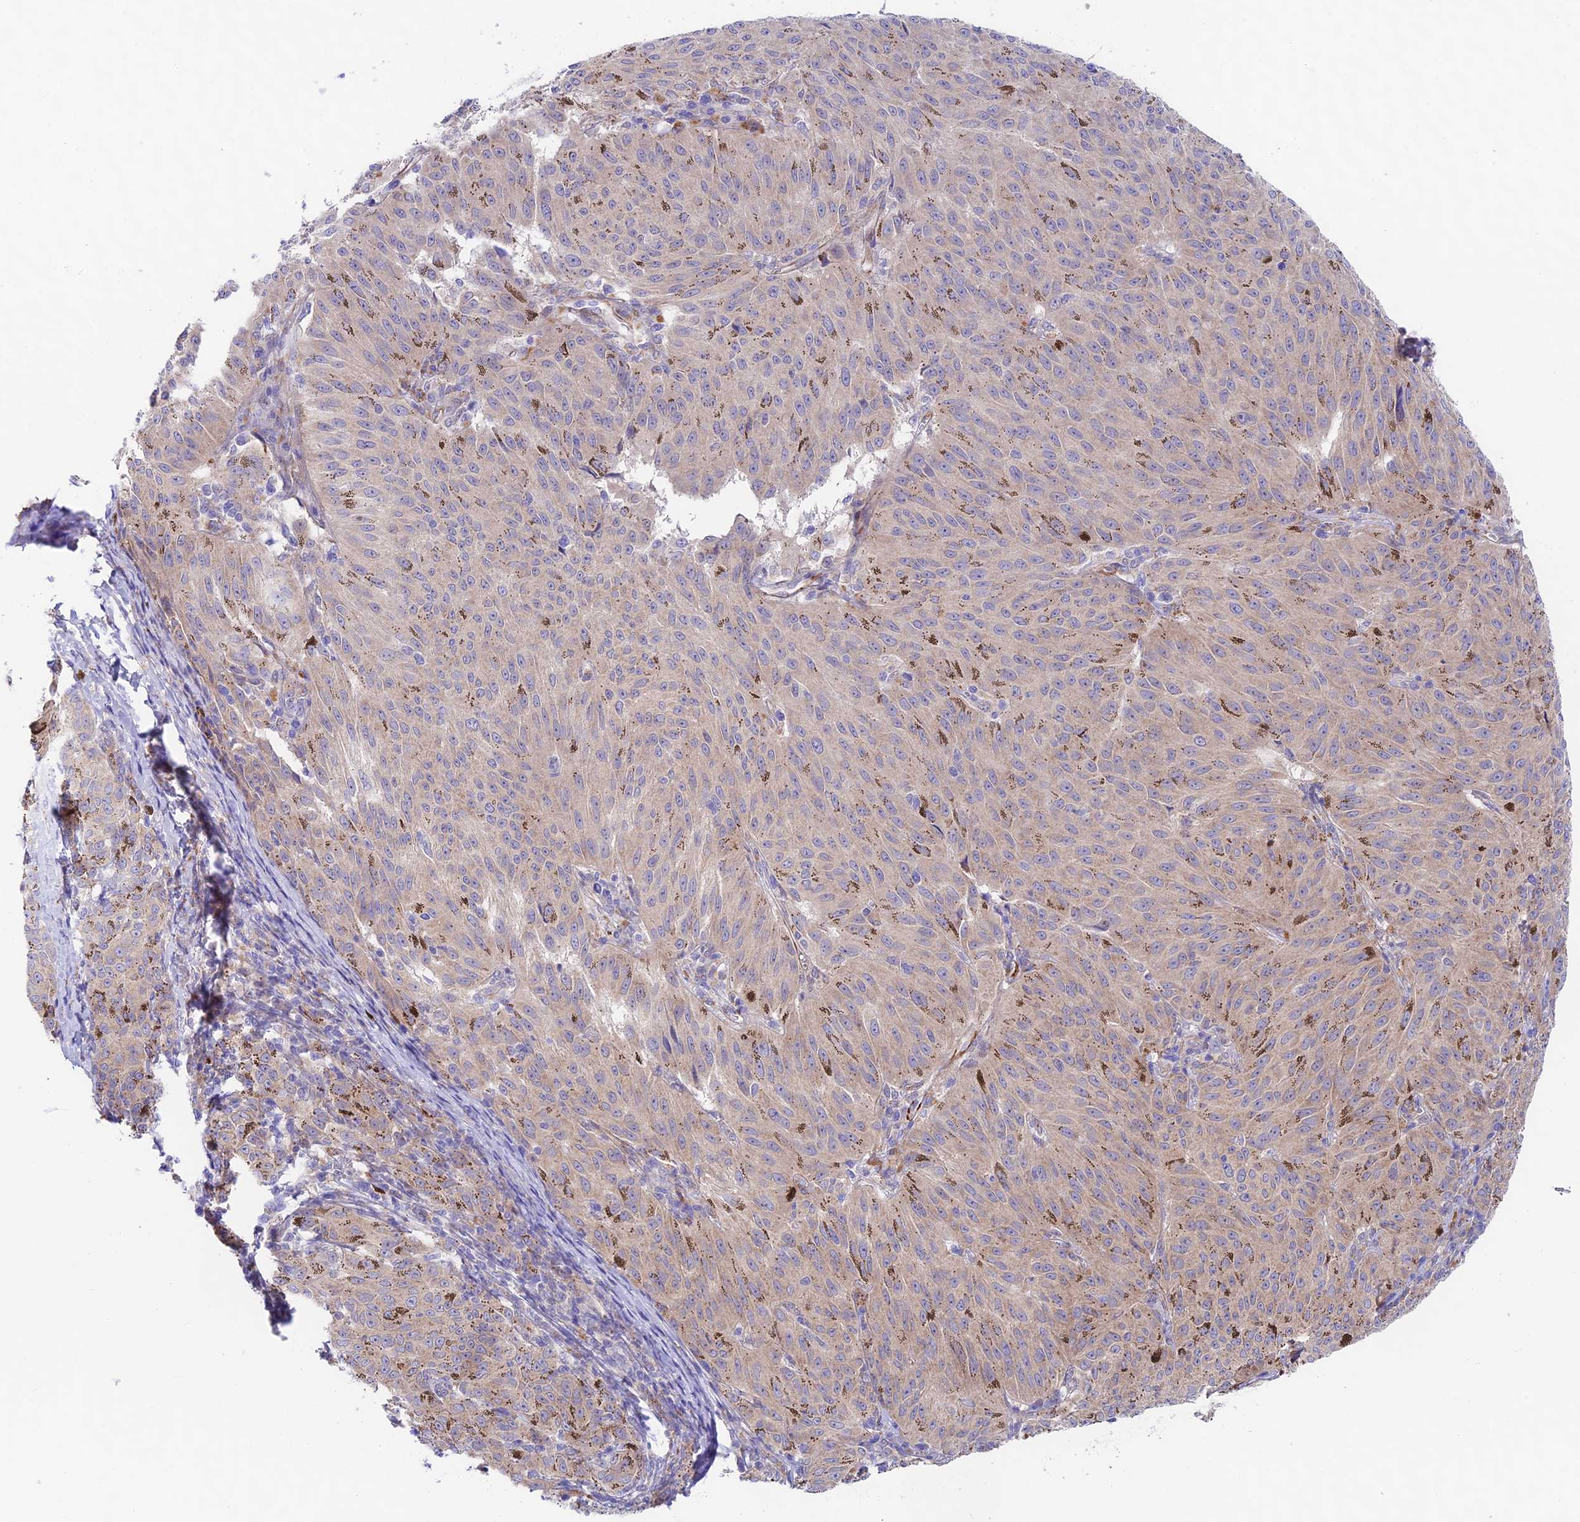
{"staining": {"intensity": "weak", "quantity": "<25%", "location": "cytoplasmic/membranous"}, "tissue": "melanoma", "cell_type": "Tumor cells", "image_type": "cancer", "snomed": [{"axis": "morphology", "description": "Malignant melanoma, NOS"}, {"axis": "topography", "description": "Skin"}], "caption": "This micrograph is of melanoma stained with IHC to label a protein in brown with the nuclei are counter-stained blue. There is no expression in tumor cells. Brightfield microscopy of IHC stained with DAB (3,3'-diaminobenzidine) (brown) and hematoxylin (blue), captured at high magnification.", "gene": "ANKRD50", "patient": {"sex": "female", "age": 72}}